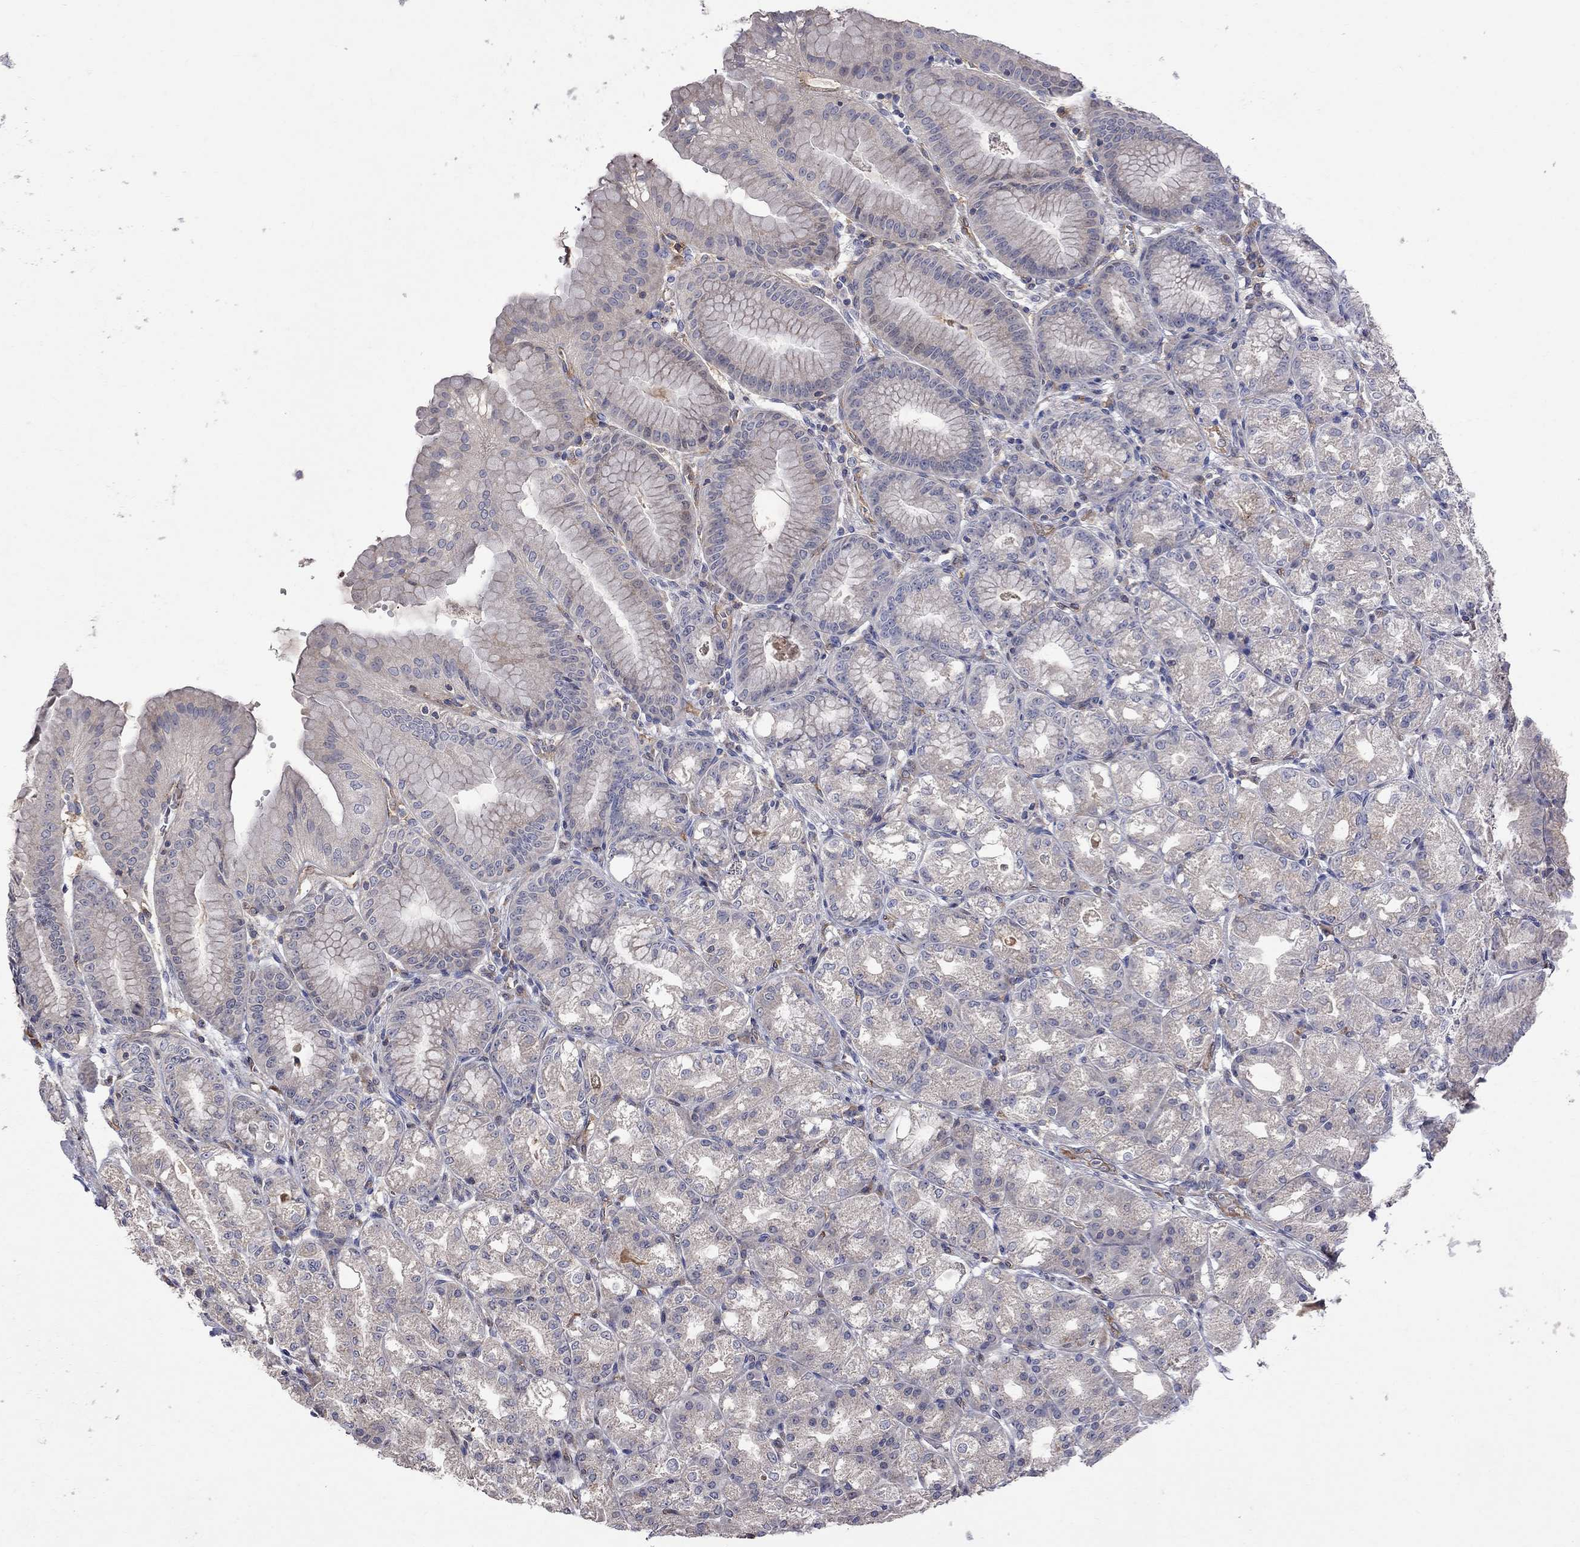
{"staining": {"intensity": "weak", "quantity": "<25%", "location": "cytoplasmic/membranous"}, "tissue": "stomach", "cell_type": "Glandular cells", "image_type": "normal", "snomed": [{"axis": "morphology", "description": "Normal tissue, NOS"}, {"axis": "topography", "description": "Stomach"}], "caption": "Glandular cells are negative for brown protein staining in unremarkable stomach. (Stains: DAB (3,3'-diaminobenzidine) IHC with hematoxylin counter stain, Microscopy: brightfield microscopy at high magnification).", "gene": "ABI3", "patient": {"sex": "male", "age": 71}}